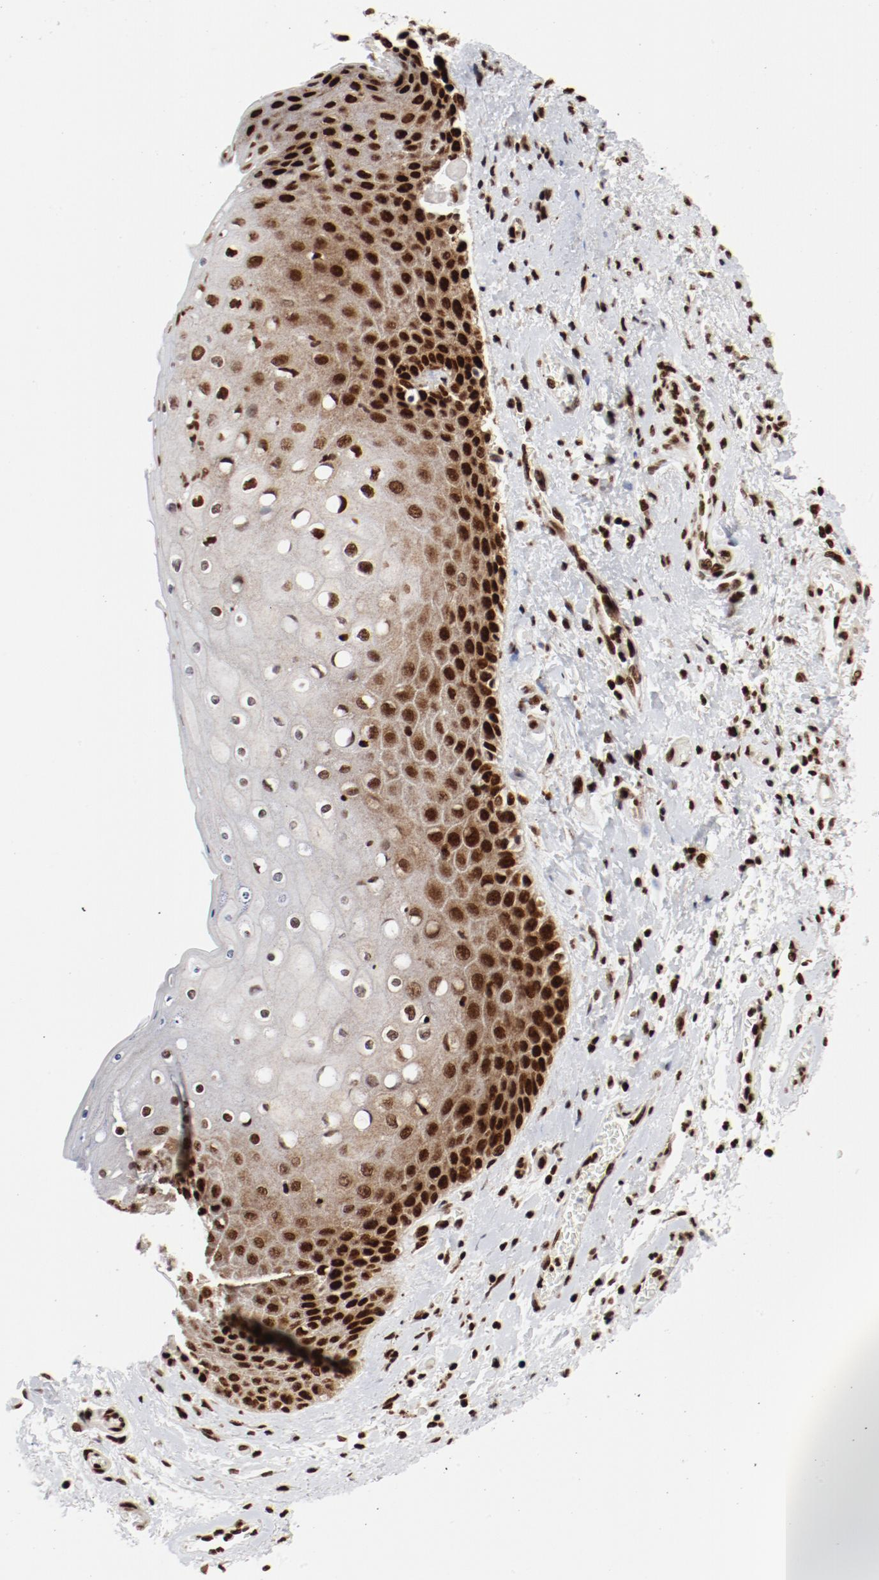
{"staining": {"intensity": "strong", "quantity": ">75%", "location": "nuclear"}, "tissue": "skin", "cell_type": "Epidermal cells", "image_type": "normal", "snomed": [{"axis": "morphology", "description": "Normal tissue, NOS"}, {"axis": "topography", "description": "Anal"}], "caption": "Brown immunohistochemical staining in normal human skin displays strong nuclear positivity in approximately >75% of epidermal cells.", "gene": "NFYB", "patient": {"sex": "female", "age": 46}}